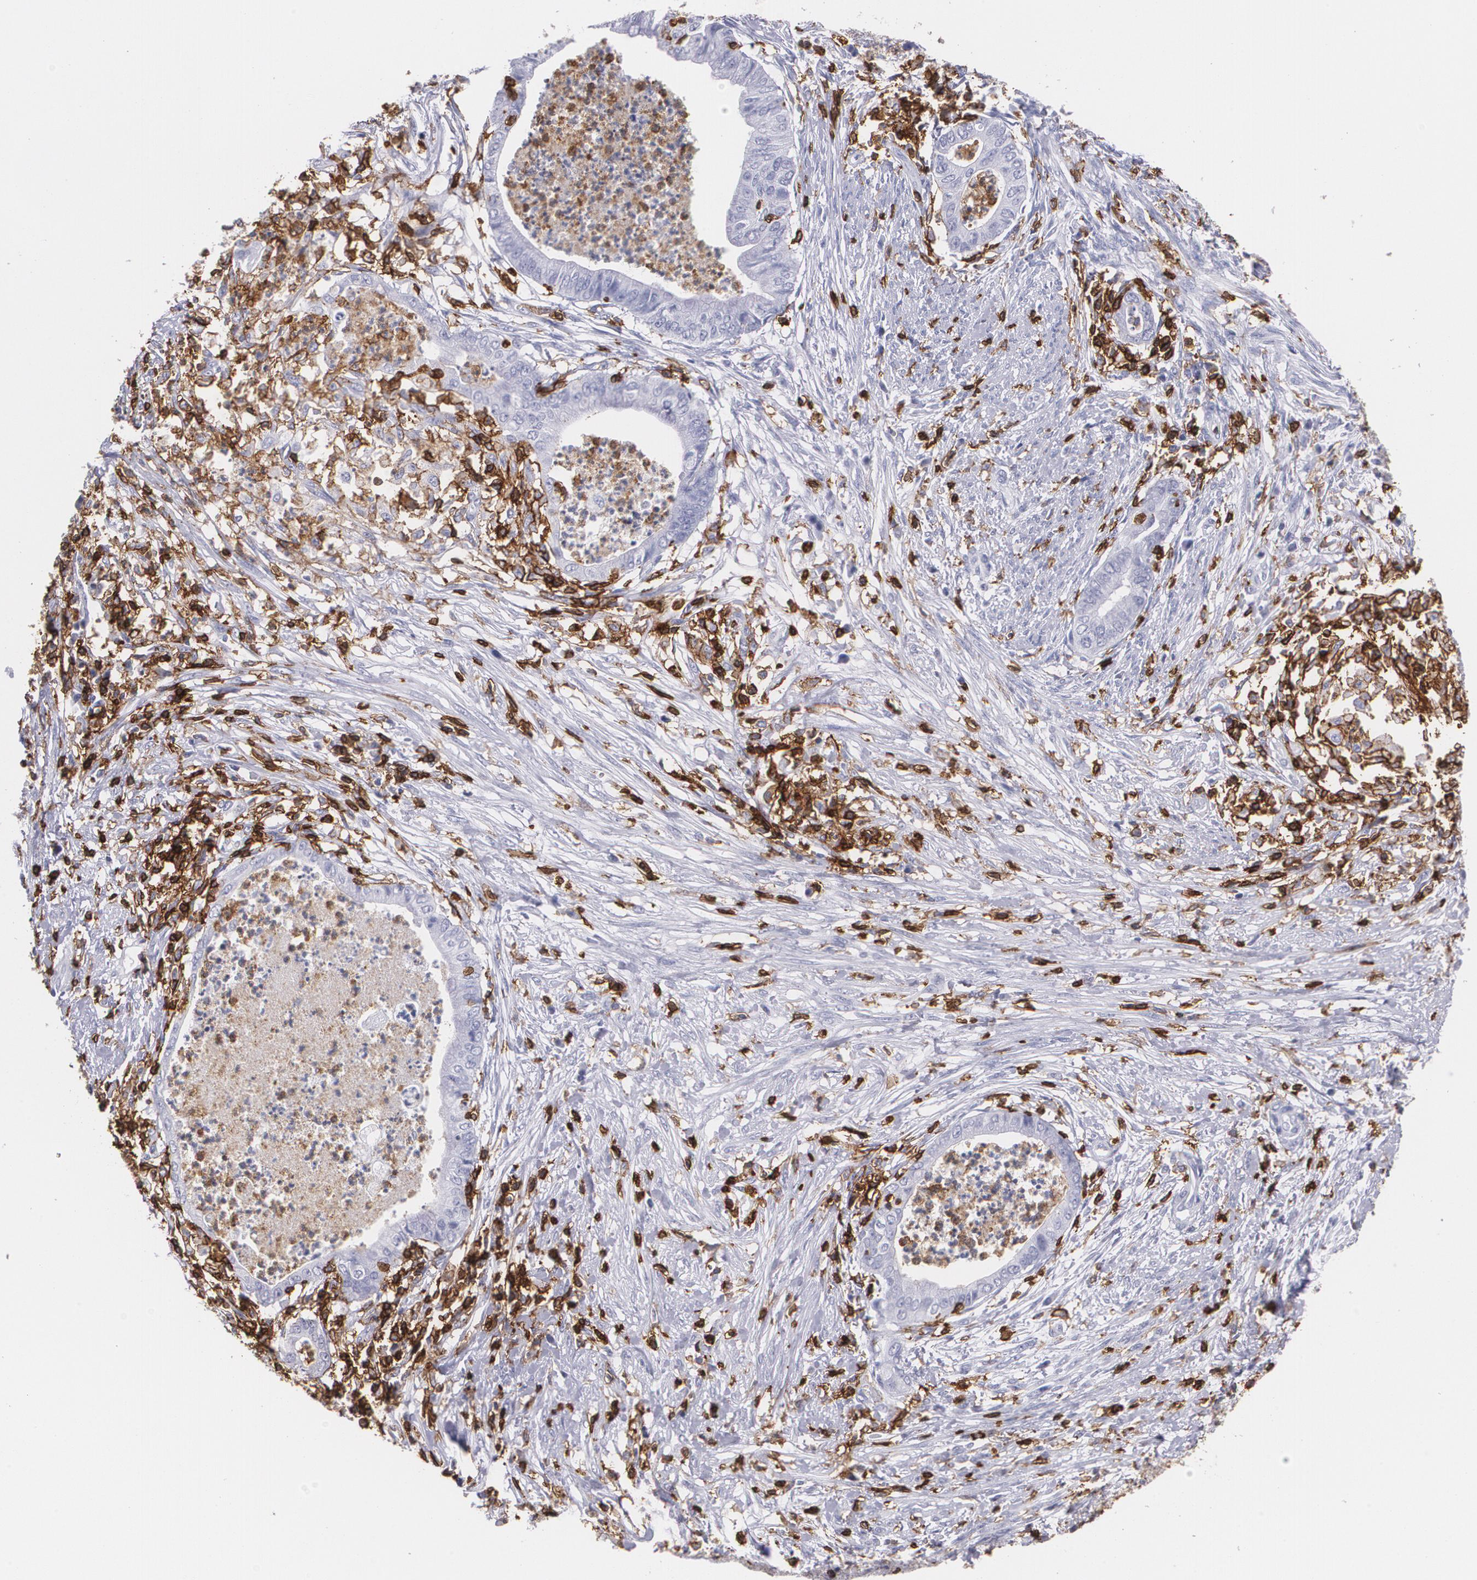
{"staining": {"intensity": "negative", "quantity": "none", "location": "none"}, "tissue": "endometrial cancer", "cell_type": "Tumor cells", "image_type": "cancer", "snomed": [{"axis": "morphology", "description": "Necrosis, NOS"}, {"axis": "morphology", "description": "Adenocarcinoma, NOS"}, {"axis": "topography", "description": "Endometrium"}], "caption": "High power microscopy micrograph of an immunohistochemistry (IHC) micrograph of adenocarcinoma (endometrial), revealing no significant staining in tumor cells. (DAB (3,3'-diaminobenzidine) immunohistochemistry (IHC) with hematoxylin counter stain).", "gene": "PTPRC", "patient": {"sex": "female", "age": 79}}